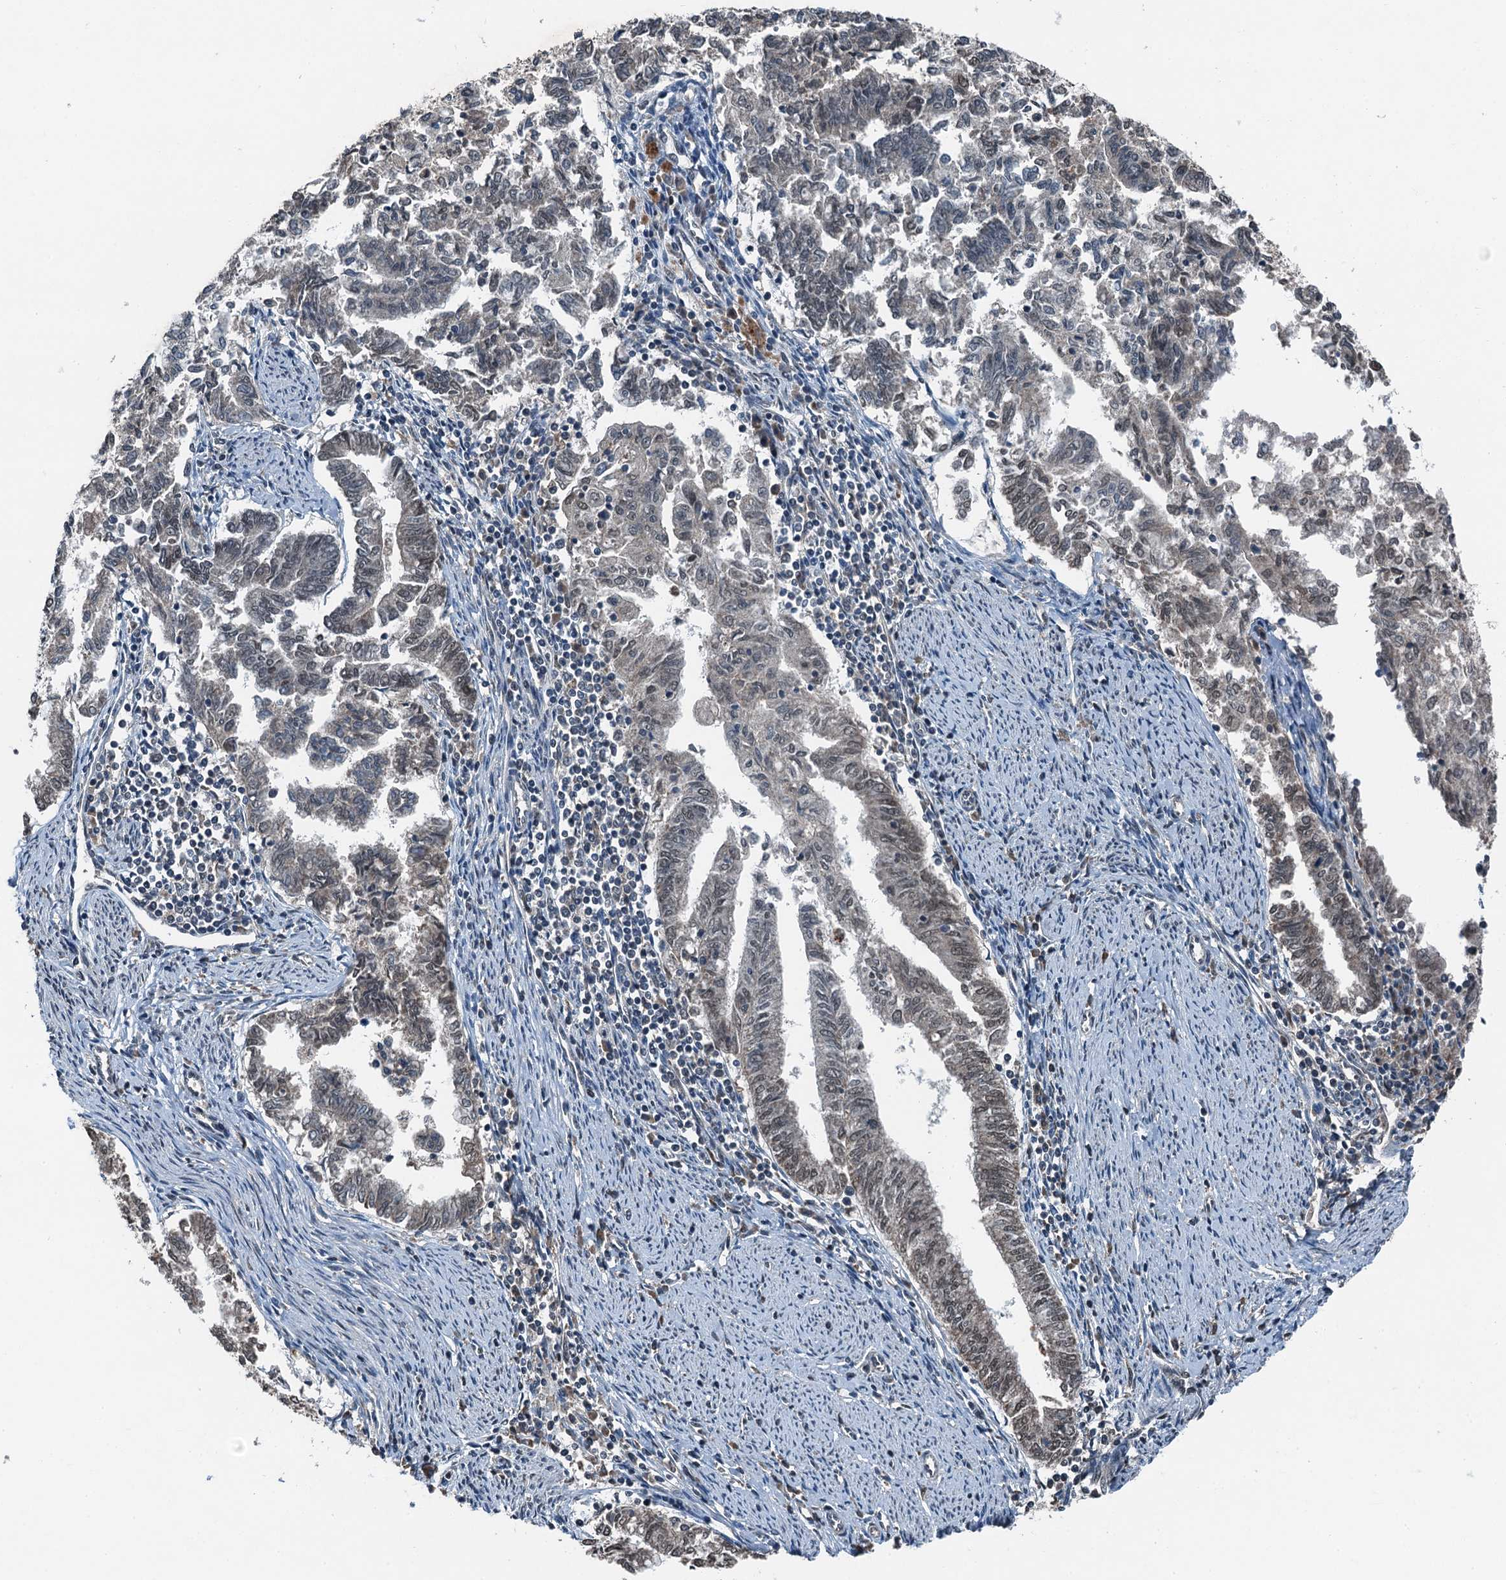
{"staining": {"intensity": "negative", "quantity": "none", "location": "none"}, "tissue": "endometrial cancer", "cell_type": "Tumor cells", "image_type": "cancer", "snomed": [{"axis": "morphology", "description": "Adenocarcinoma, NOS"}, {"axis": "topography", "description": "Endometrium"}], "caption": "This is an IHC photomicrograph of human endometrial cancer (adenocarcinoma). There is no staining in tumor cells.", "gene": "UBXN6", "patient": {"sex": "female", "age": 79}}